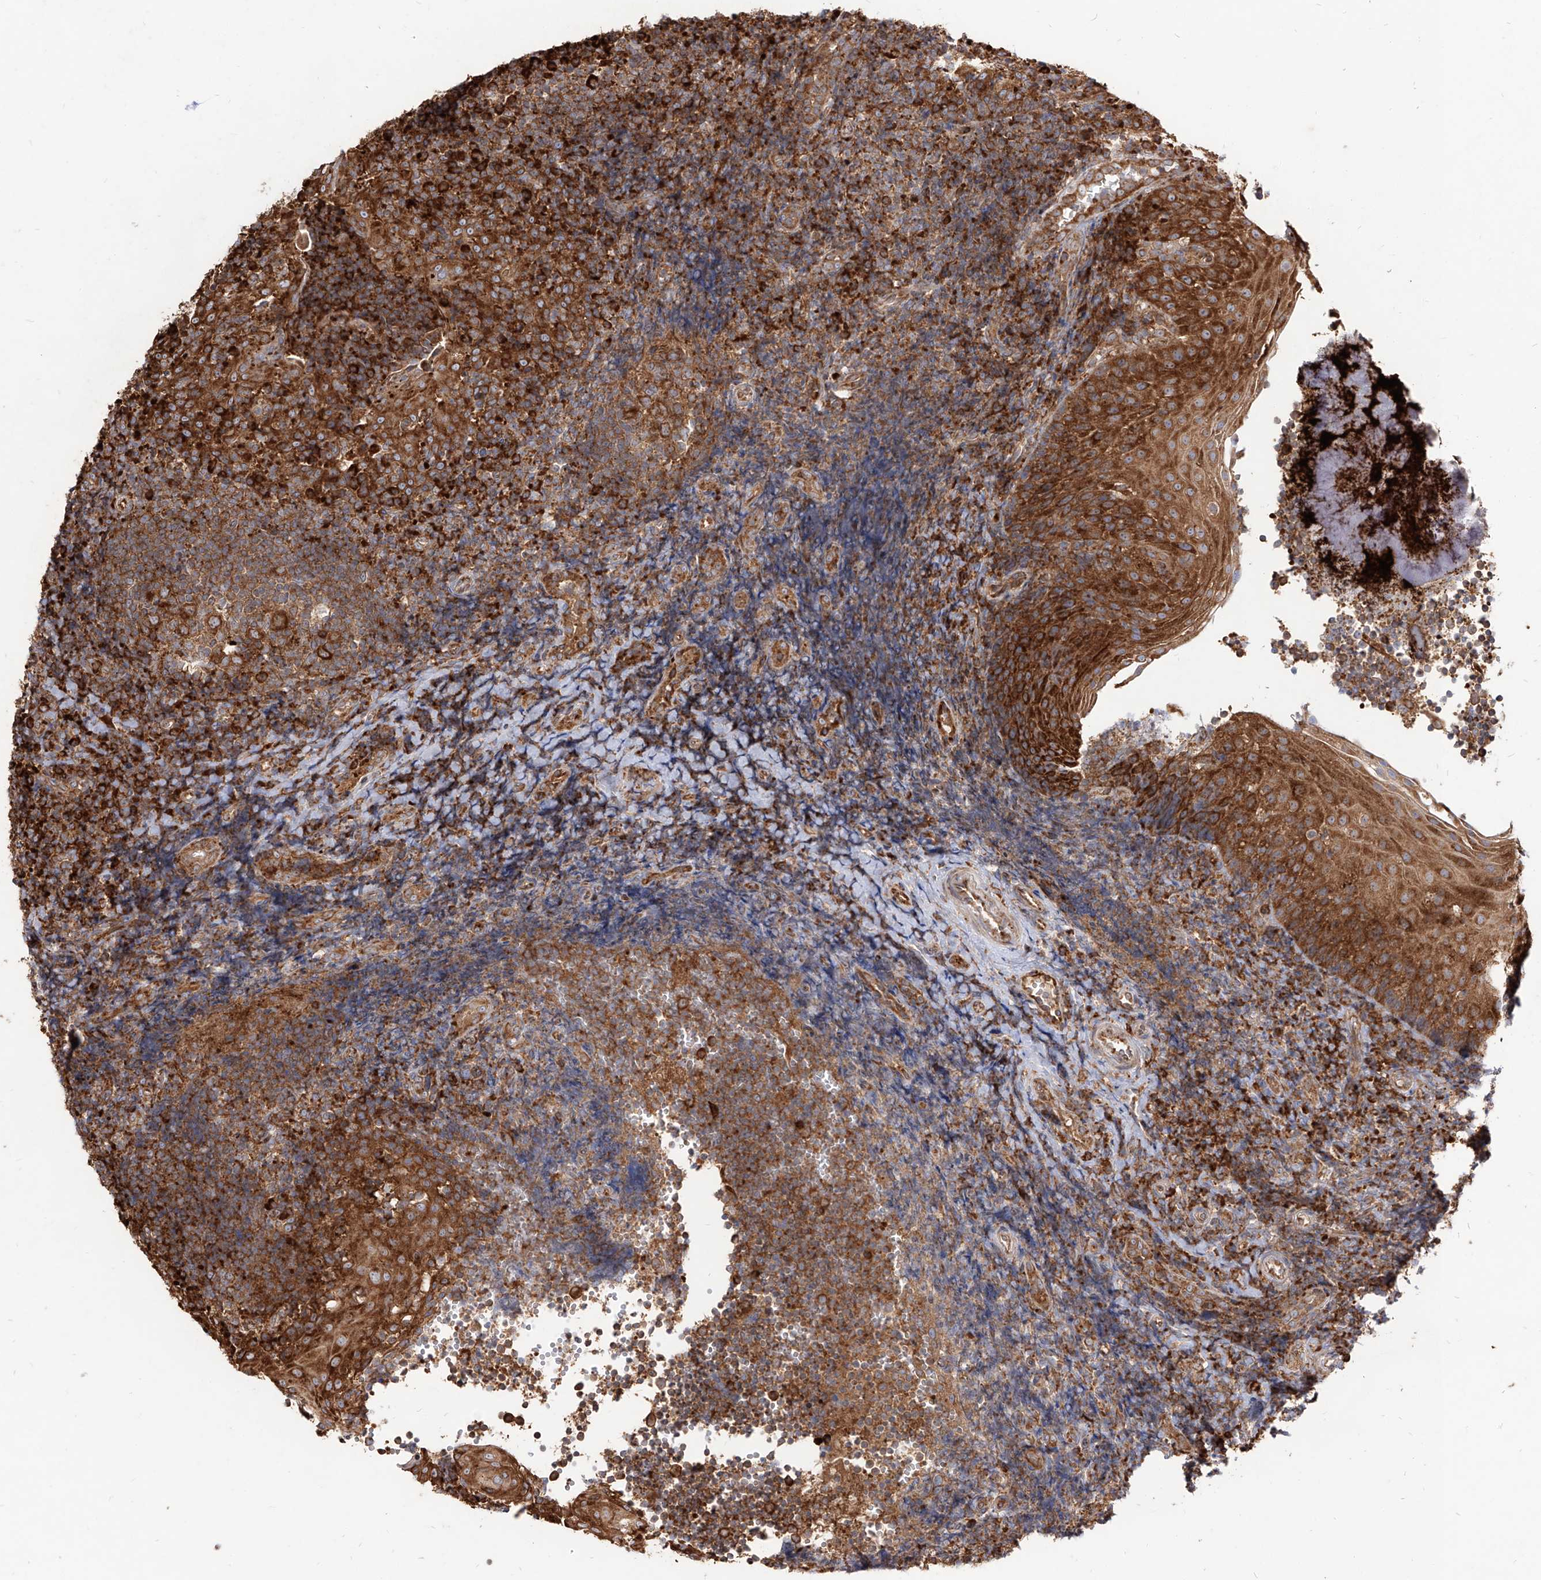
{"staining": {"intensity": "strong", "quantity": ">75%", "location": "cytoplasmic/membranous"}, "tissue": "tonsil", "cell_type": "Germinal center cells", "image_type": "normal", "snomed": [{"axis": "morphology", "description": "Normal tissue, NOS"}, {"axis": "topography", "description": "Tonsil"}], "caption": "This histopathology image shows IHC staining of normal tonsil, with high strong cytoplasmic/membranous positivity in about >75% of germinal center cells.", "gene": "RPS25", "patient": {"sex": "female", "age": 40}}